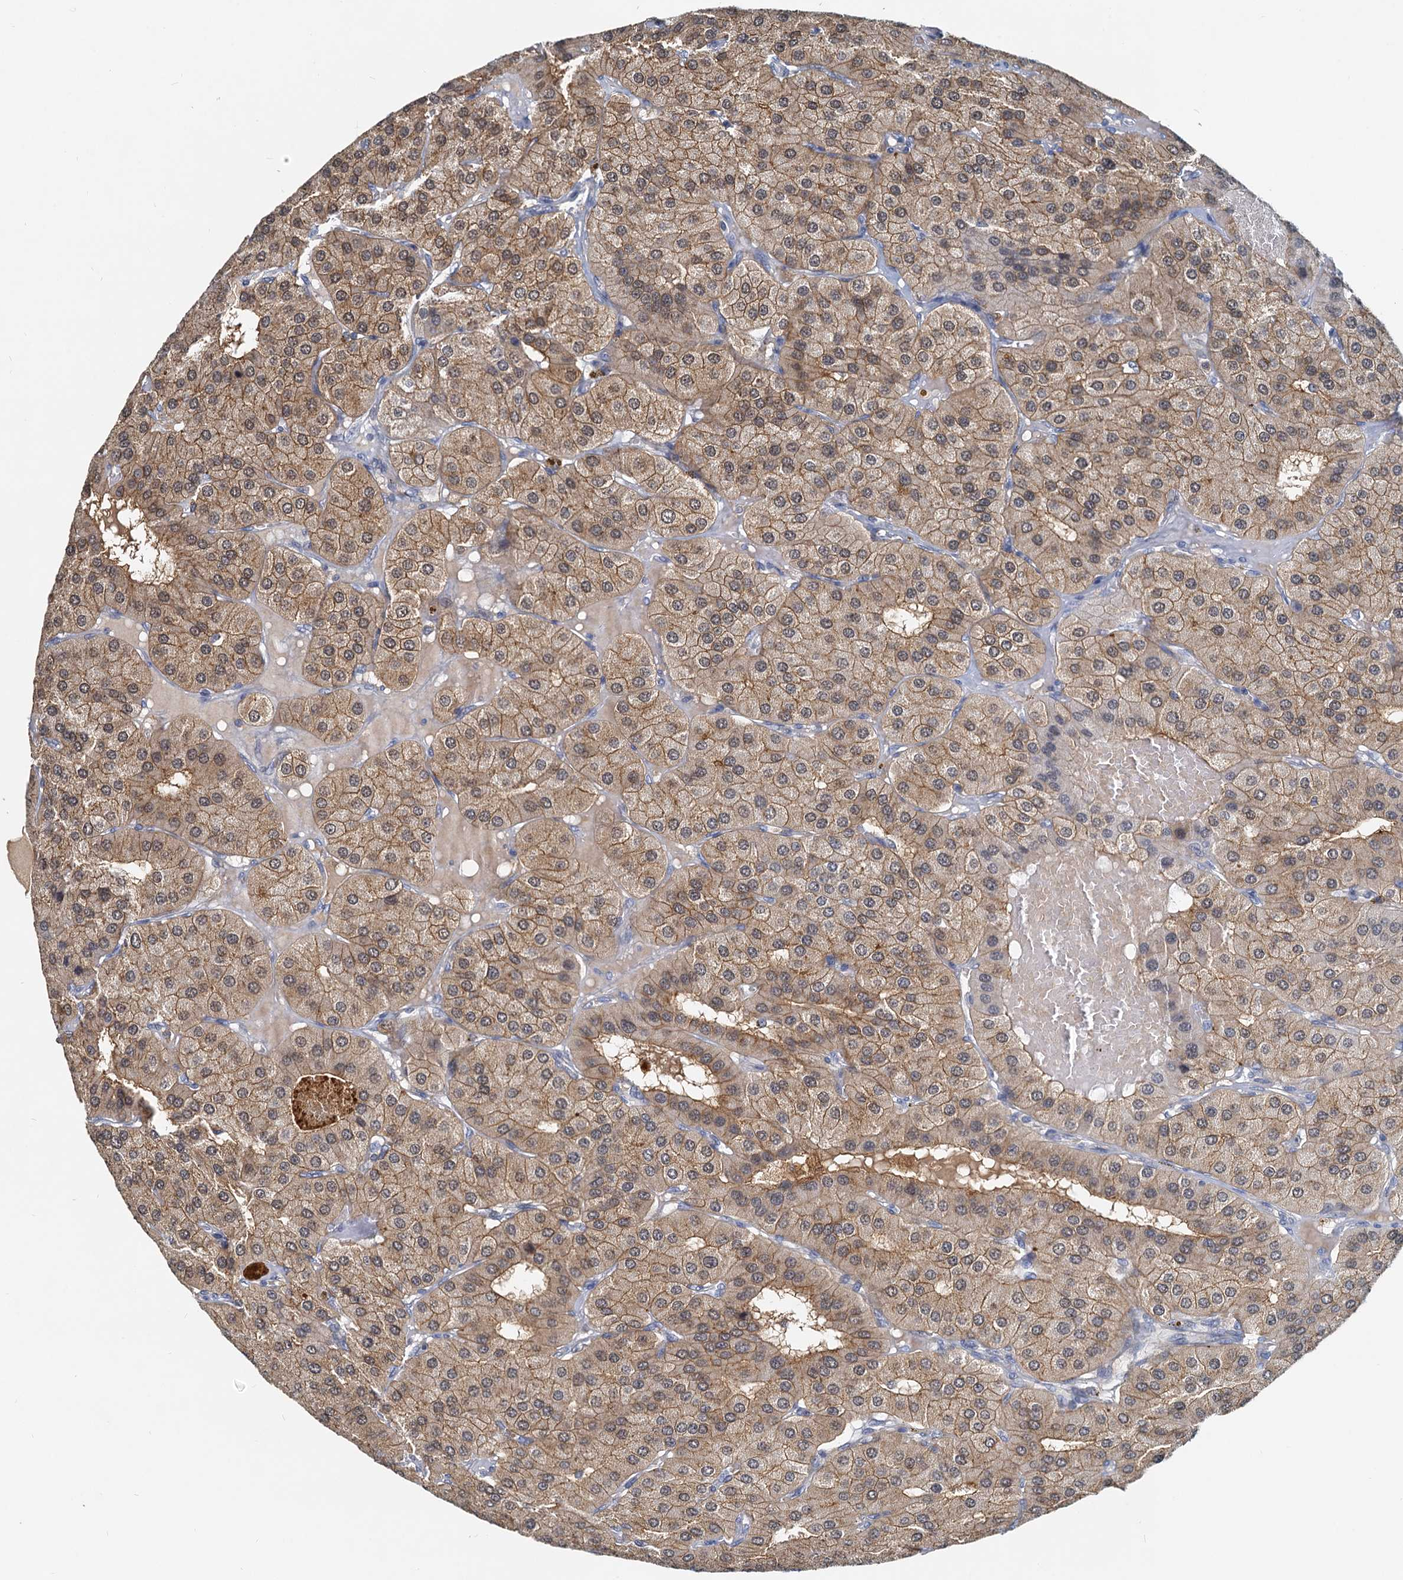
{"staining": {"intensity": "moderate", "quantity": ">75%", "location": "cytoplasmic/membranous"}, "tissue": "parathyroid gland", "cell_type": "Glandular cells", "image_type": "normal", "snomed": [{"axis": "morphology", "description": "Normal tissue, NOS"}, {"axis": "morphology", "description": "Adenoma, NOS"}, {"axis": "topography", "description": "Parathyroid gland"}], "caption": "Protein expression analysis of unremarkable human parathyroid gland reveals moderate cytoplasmic/membranous positivity in about >75% of glandular cells. The protein of interest is shown in brown color, while the nuclei are stained blue.", "gene": "TOLLIP", "patient": {"sex": "female", "age": 86}}